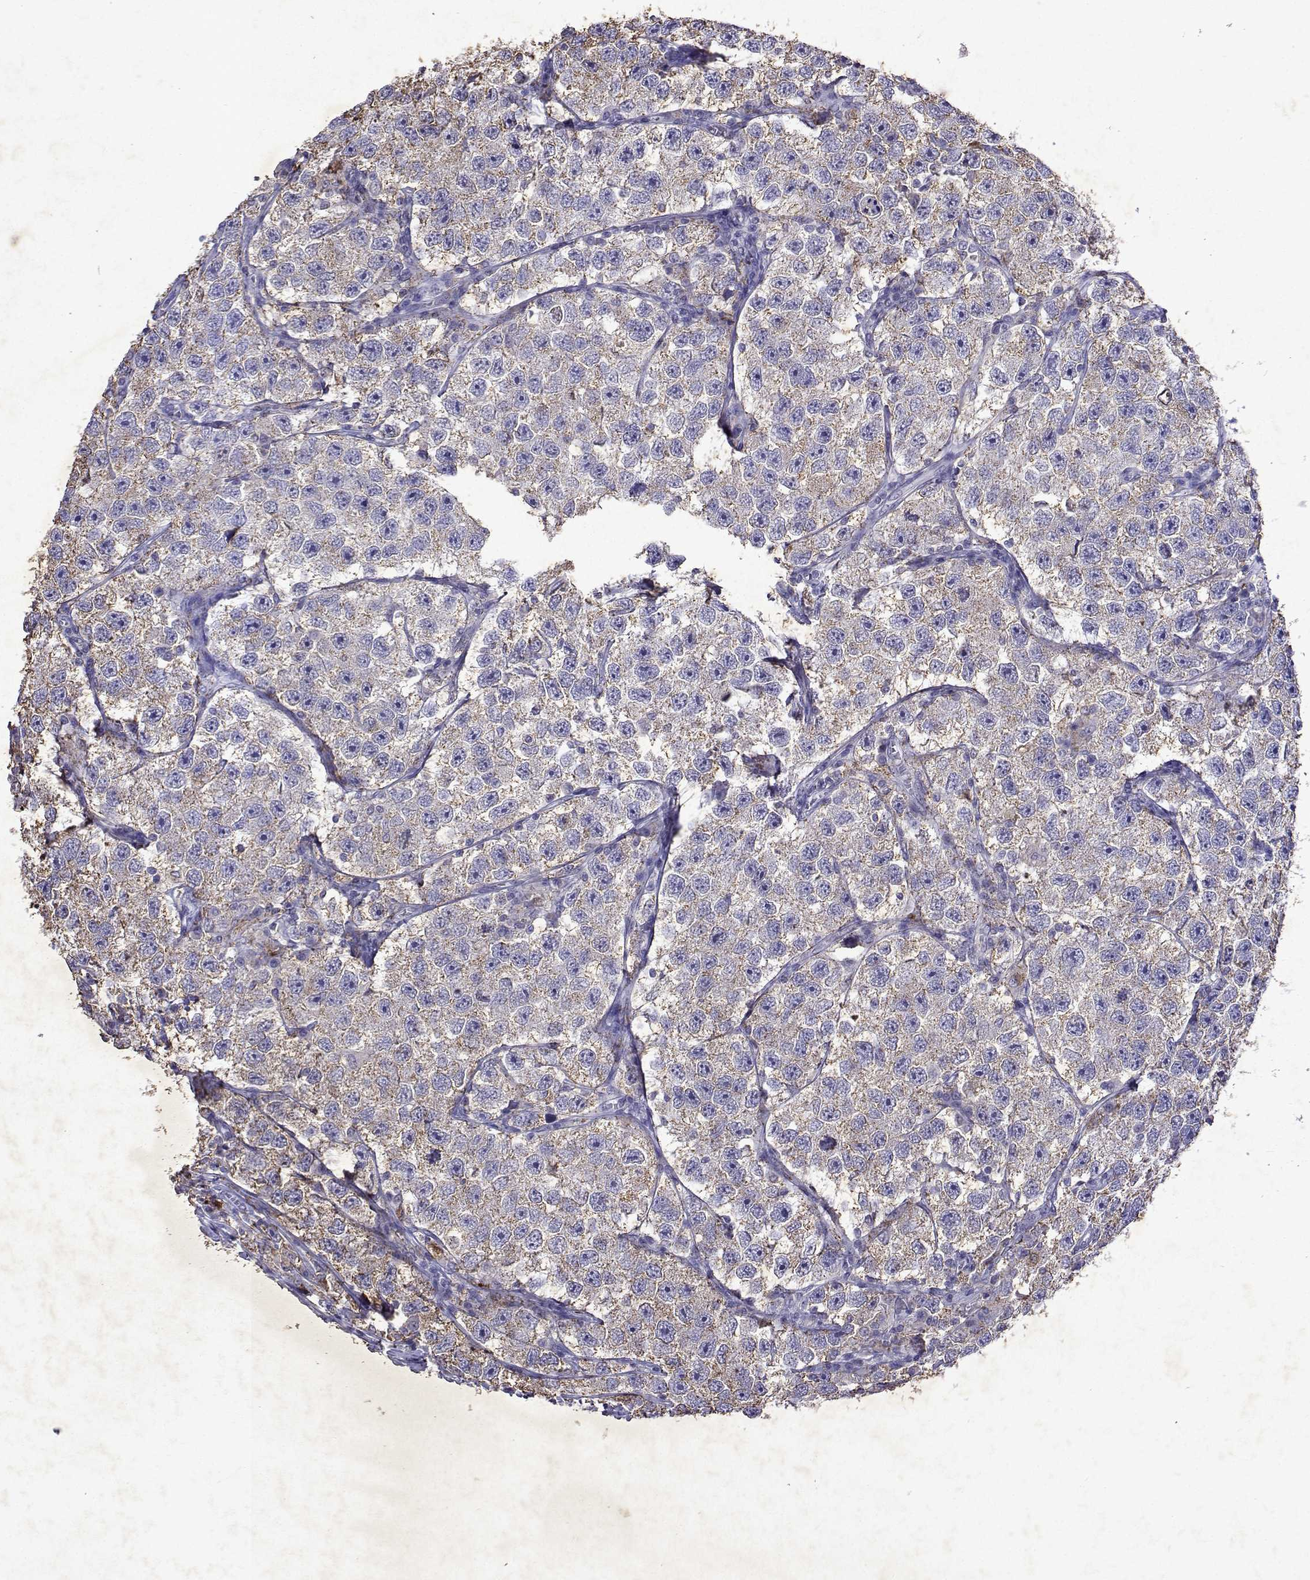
{"staining": {"intensity": "weak", "quantity": "<25%", "location": "cytoplasmic/membranous"}, "tissue": "testis cancer", "cell_type": "Tumor cells", "image_type": "cancer", "snomed": [{"axis": "morphology", "description": "Seminoma, NOS"}, {"axis": "topography", "description": "Testis"}], "caption": "The photomicrograph reveals no significant positivity in tumor cells of testis seminoma.", "gene": "DUSP28", "patient": {"sex": "male", "age": 26}}